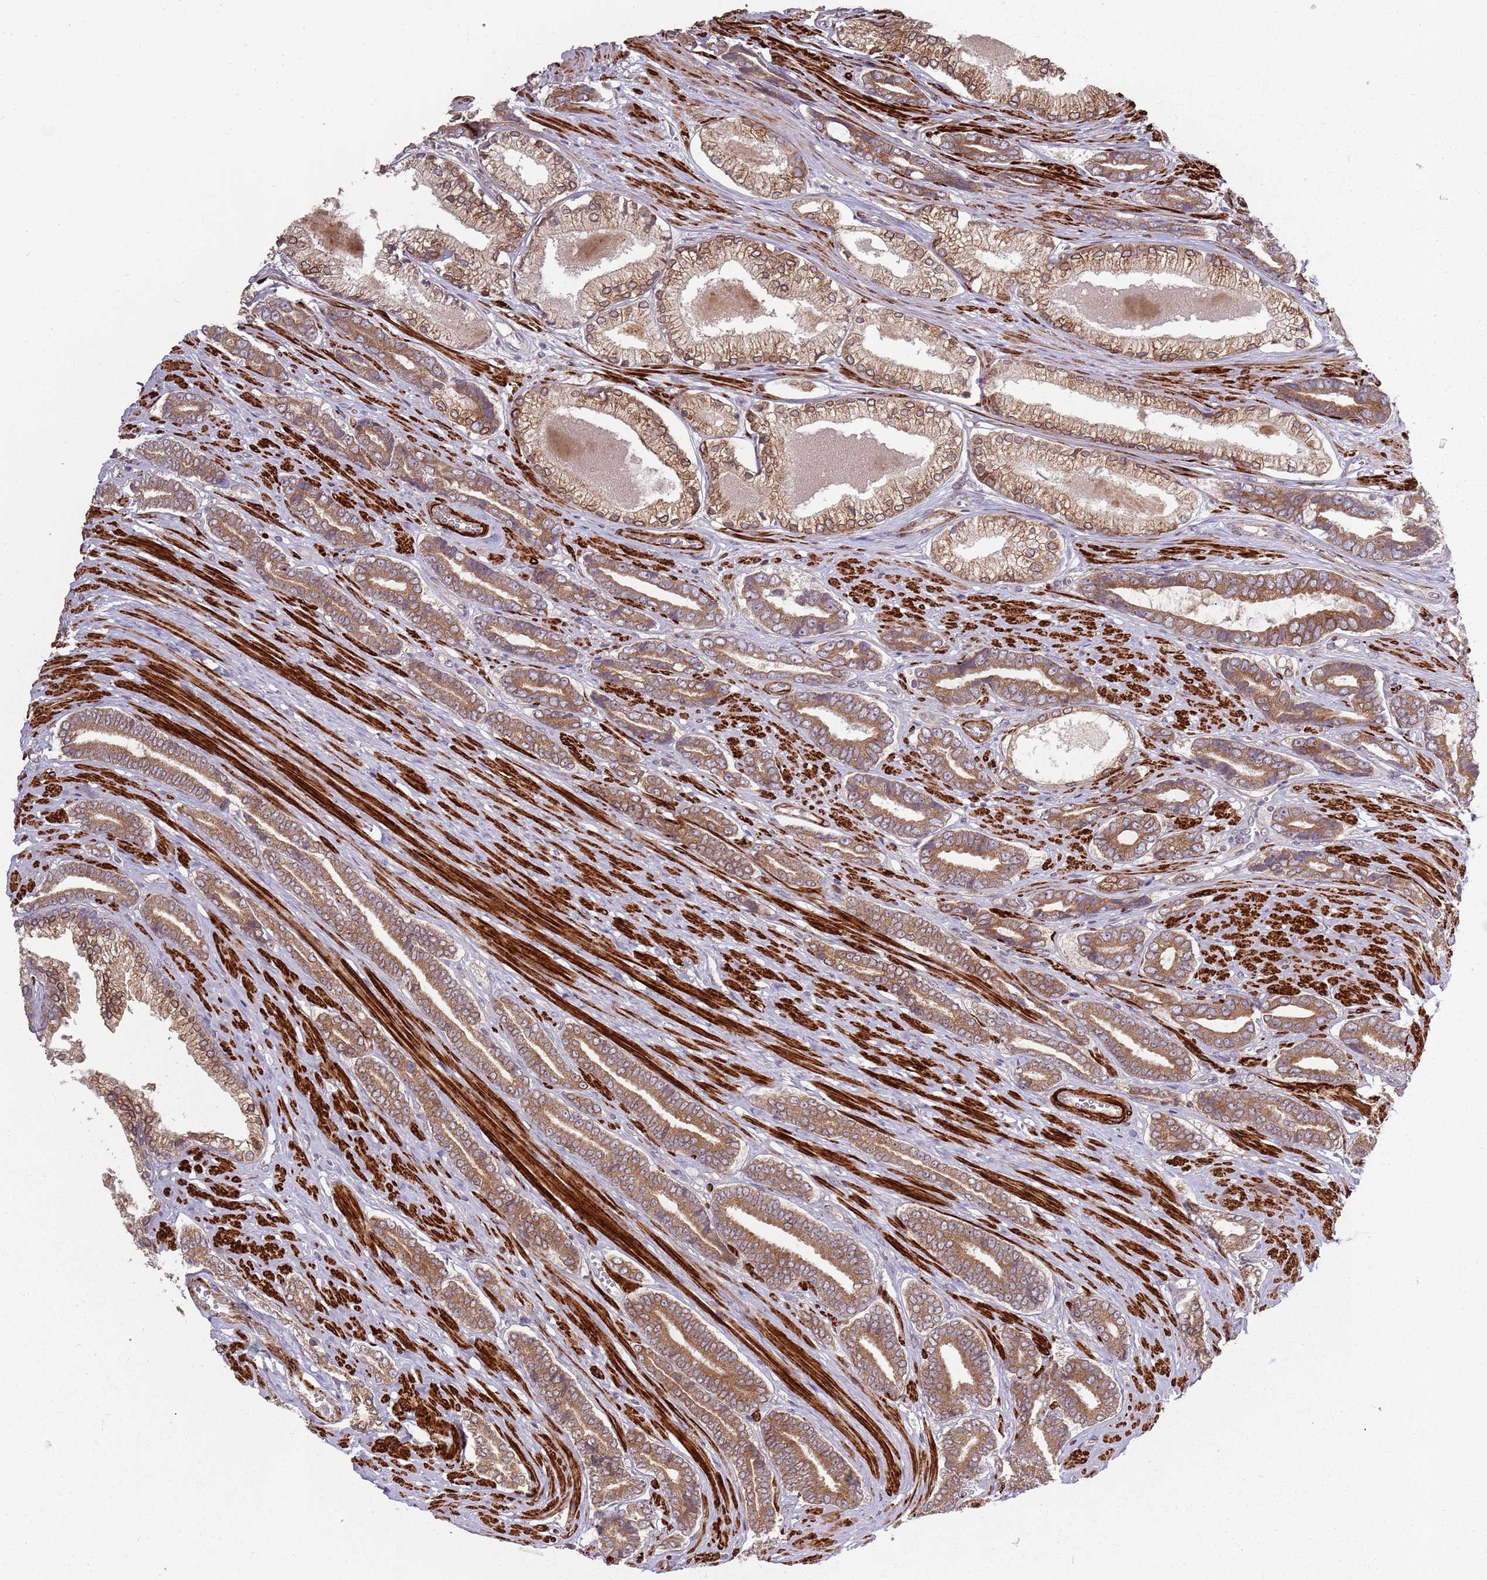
{"staining": {"intensity": "moderate", "quantity": ">75%", "location": "cytoplasmic/membranous"}, "tissue": "prostate cancer", "cell_type": "Tumor cells", "image_type": "cancer", "snomed": [{"axis": "morphology", "description": "Adenocarcinoma, NOS"}, {"axis": "topography", "description": "Prostate and seminal vesicle, NOS"}], "caption": "Brown immunohistochemical staining in human prostate cancer (adenocarcinoma) displays moderate cytoplasmic/membranous expression in approximately >75% of tumor cells.", "gene": "PLD6", "patient": {"sex": "male", "age": 76}}